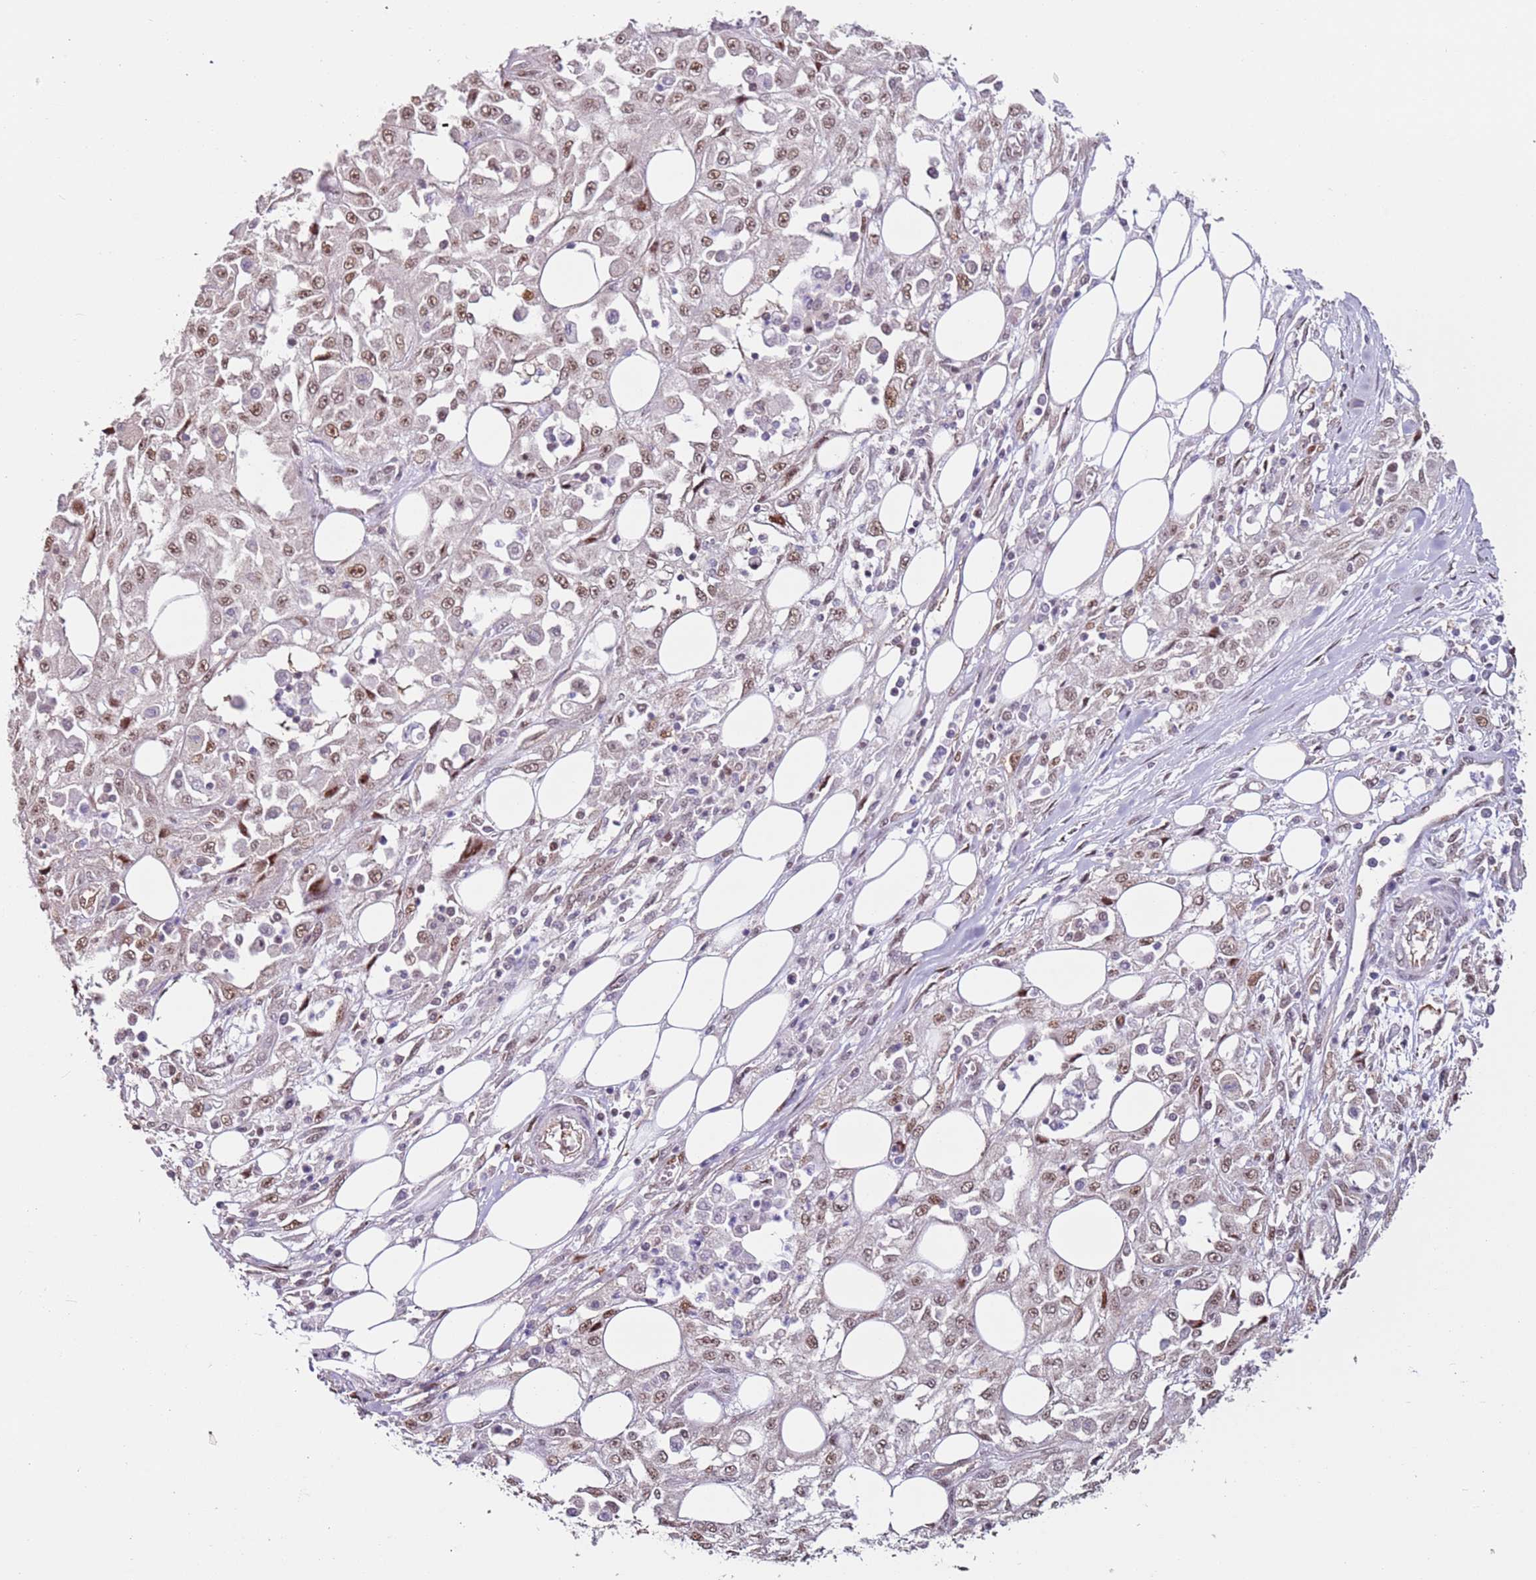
{"staining": {"intensity": "moderate", "quantity": "25%-75%", "location": "nuclear"}, "tissue": "skin cancer", "cell_type": "Tumor cells", "image_type": "cancer", "snomed": [{"axis": "morphology", "description": "Squamous cell carcinoma, NOS"}, {"axis": "morphology", "description": "Squamous cell carcinoma, metastatic, NOS"}, {"axis": "topography", "description": "Skin"}, {"axis": "topography", "description": "Lymph node"}], "caption": "Metastatic squamous cell carcinoma (skin) was stained to show a protein in brown. There is medium levels of moderate nuclear expression in about 25%-75% of tumor cells.", "gene": "PSMD4", "patient": {"sex": "male", "age": 75}}